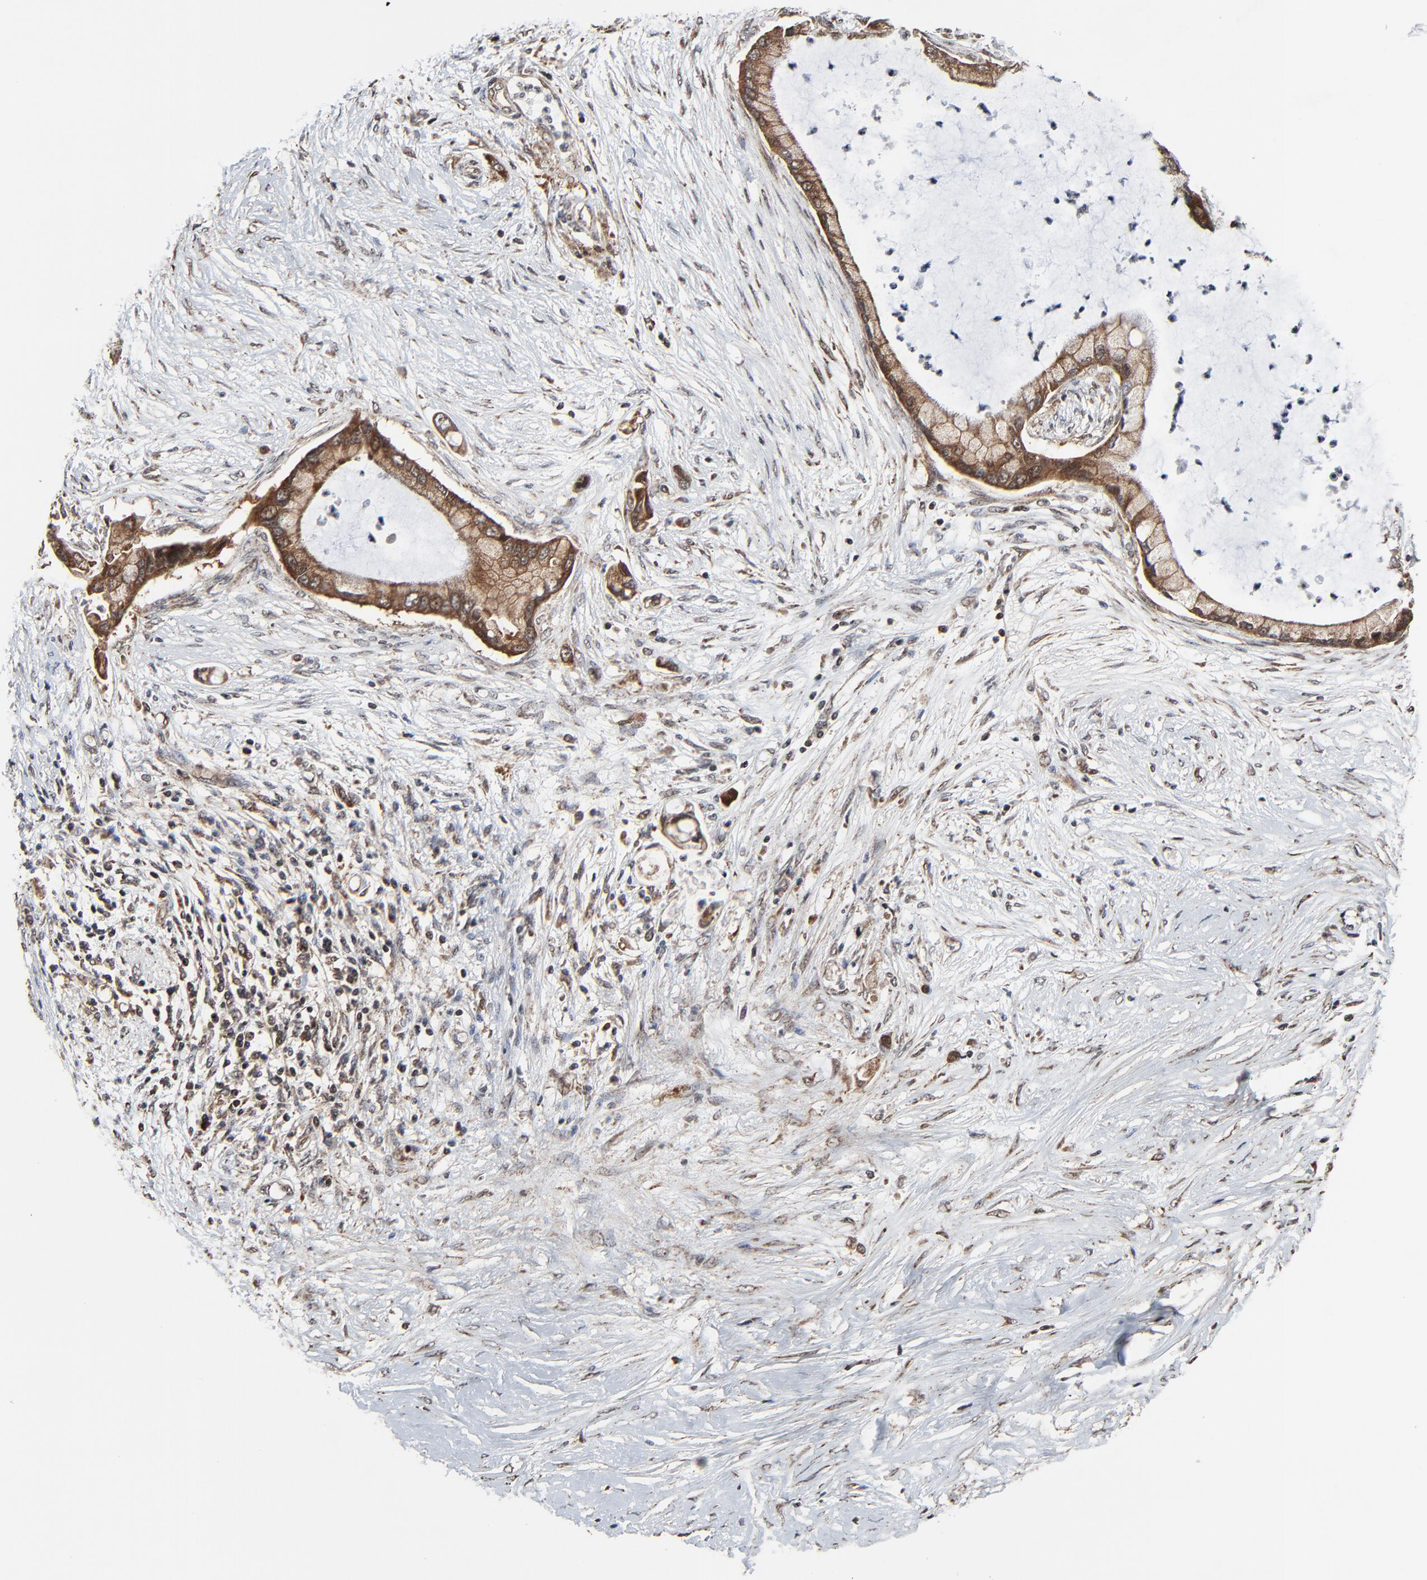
{"staining": {"intensity": "moderate", "quantity": ">75%", "location": "cytoplasmic/membranous,nuclear"}, "tissue": "pancreatic cancer", "cell_type": "Tumor cells", "image_type": "cancer", "snomed": [{"axis": "morphology", "description": "Adenocarcinoma, NOS"}, {"axis": "topography", "description": "Pancreas"}], "caption": "Moderate cytoplasmic/membranous and nuclear positivity for a protein is present in approximately >75% of tumor cells of pancreatic cancer using immunohistochemistry.", "gene": "RHOJ", "patient": {"sex": "female", "age": 59}}